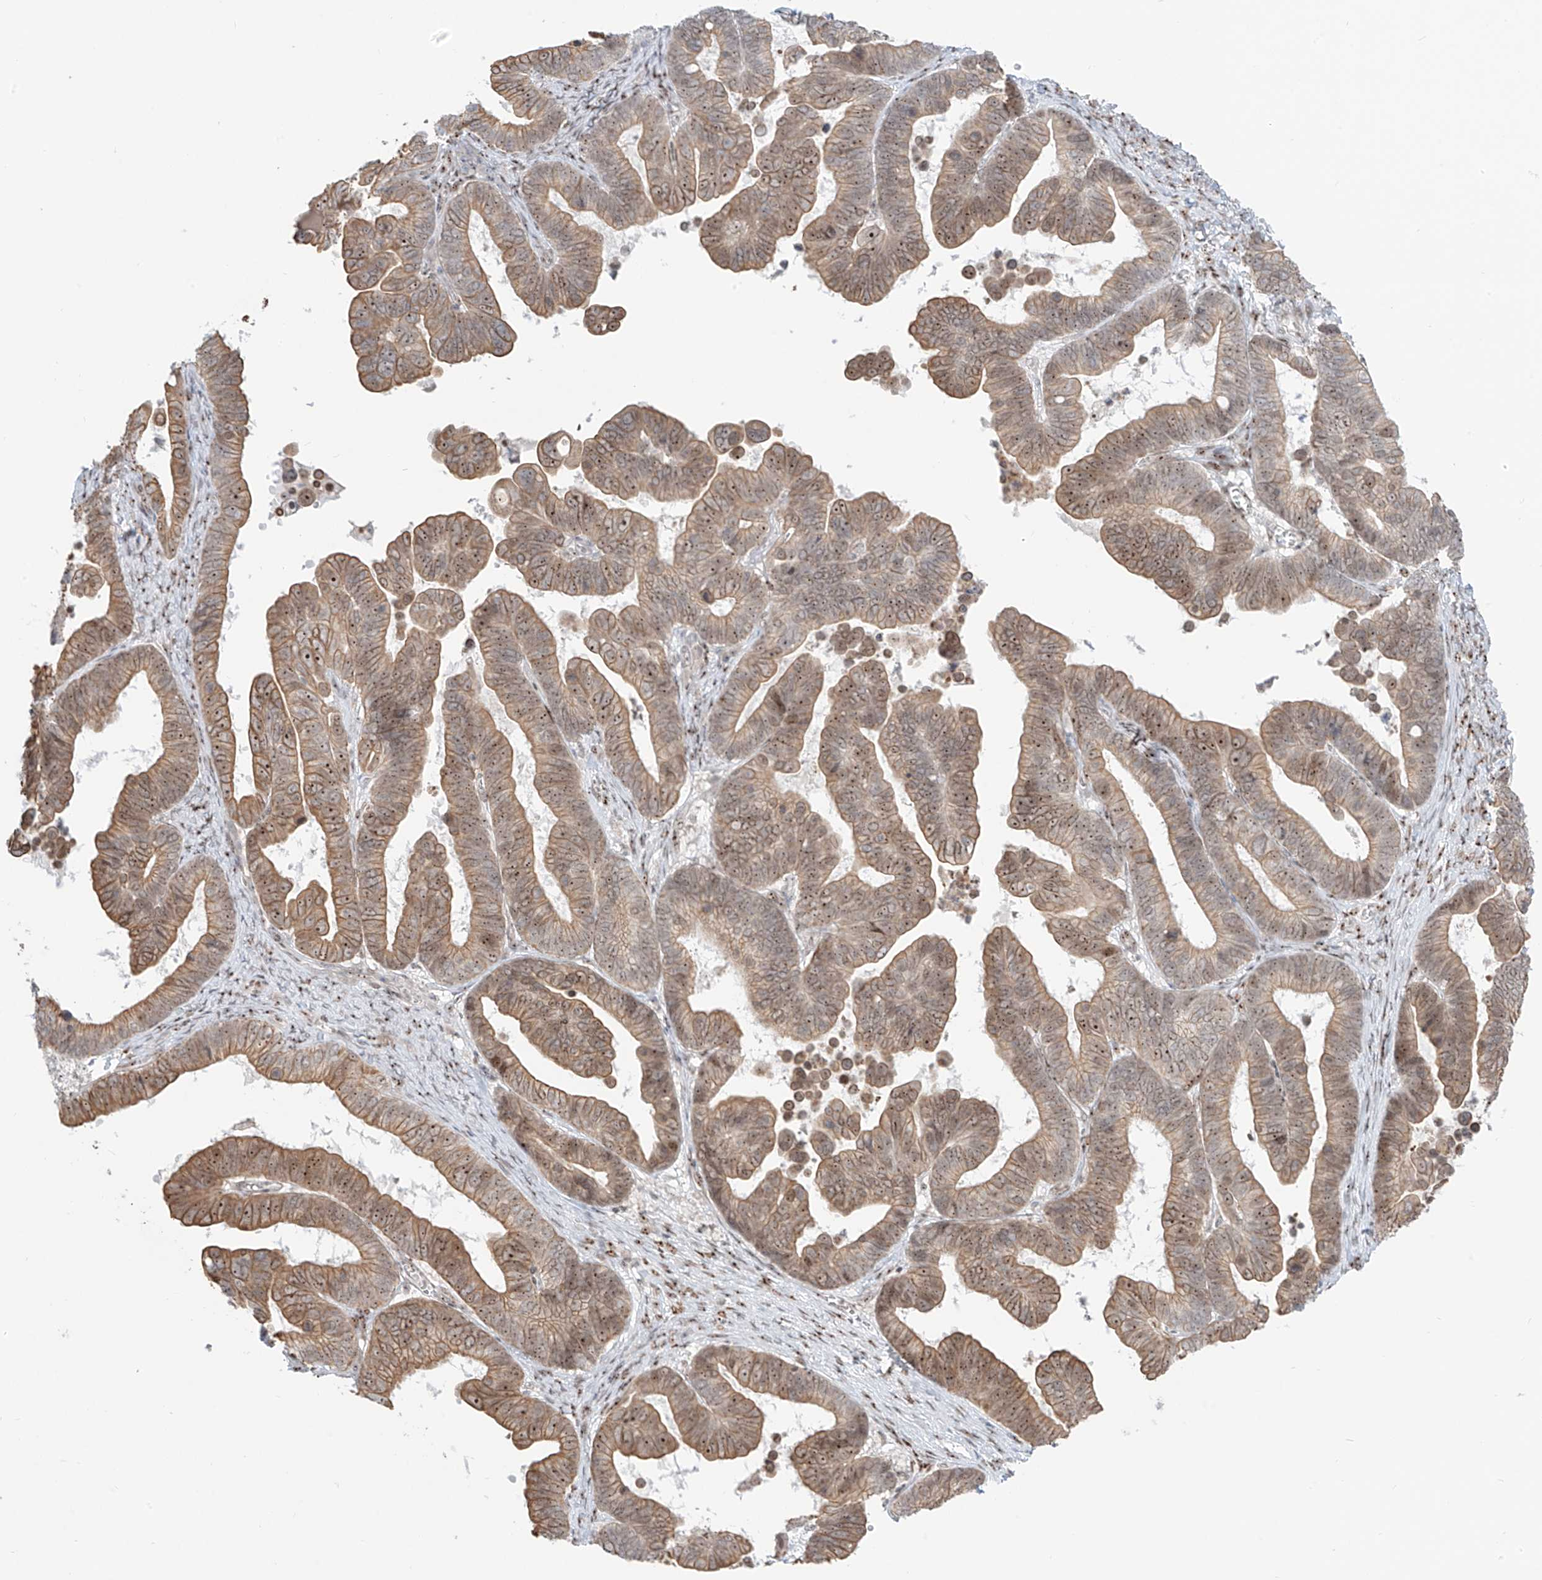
{"staining": {"intensity": "moderate", "quantity": ">75%", "location": "cytoplasmic/membranous,nuclear"}, "tissue": "ovarian cancer", "cell_type": "Tumor cells", "image_type": "cancer", "snomed": [{"axis": "morphology", "description": "Cystadenocarcinoma, serous, NOS"}, {"axis": "topography", "description": "Ovary"}], "caption": "An image of ovarian serous cystadenocarcinoma stained for a protein displays moderate cytoplasmic/membranous and nuclear brown staining in tumor cells.", "gene": "ZNF512", "patient": {"sex": "female", "age": 56}}